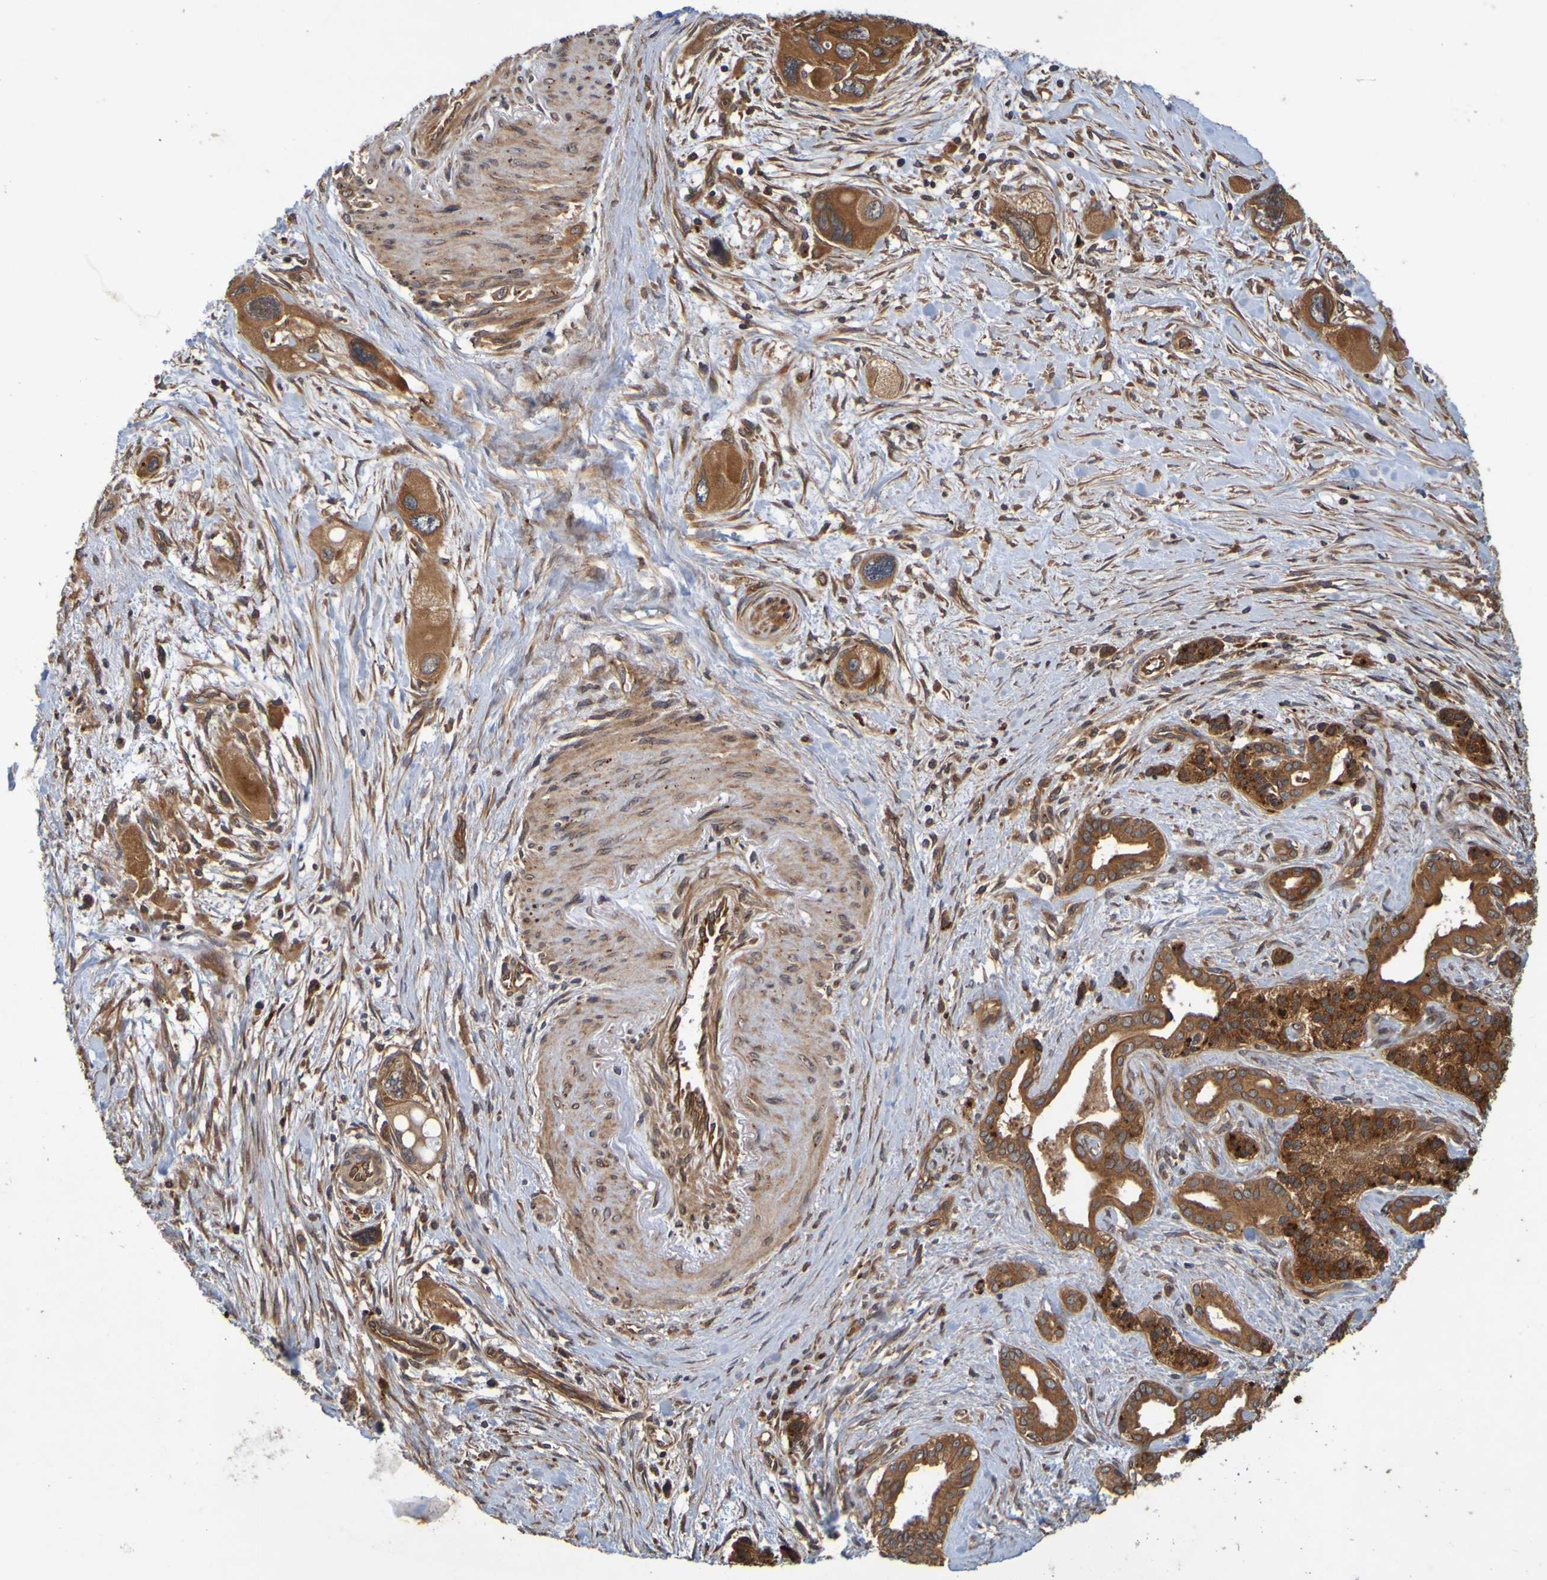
{"staining": {"intensity": "strong", "quantity": ">75%", "location": "cytoplasmic/membranous"}, "tissue": "pancreatic cancer", "cell_type": "Tumor cells", "image_type": "cancer", "snomed": [{"axis": "morphology", "description": "Adenocarcinoma, NOS"}, {"axis": "topography", "description": "Pancreas"}], "caption": "High-power microscopy captured an immunohistochemistry (IHC) image of pancreatic cancer (adenocarcinoma), revealing strong cytoplasmic/membranous expression in approximately >75% of tumor cells. Immunohistochemistry stains the protein in brown and the nuclei are stained blue.", "gene": "OCRL", "patient": {"sex": "male", "age": 73}}